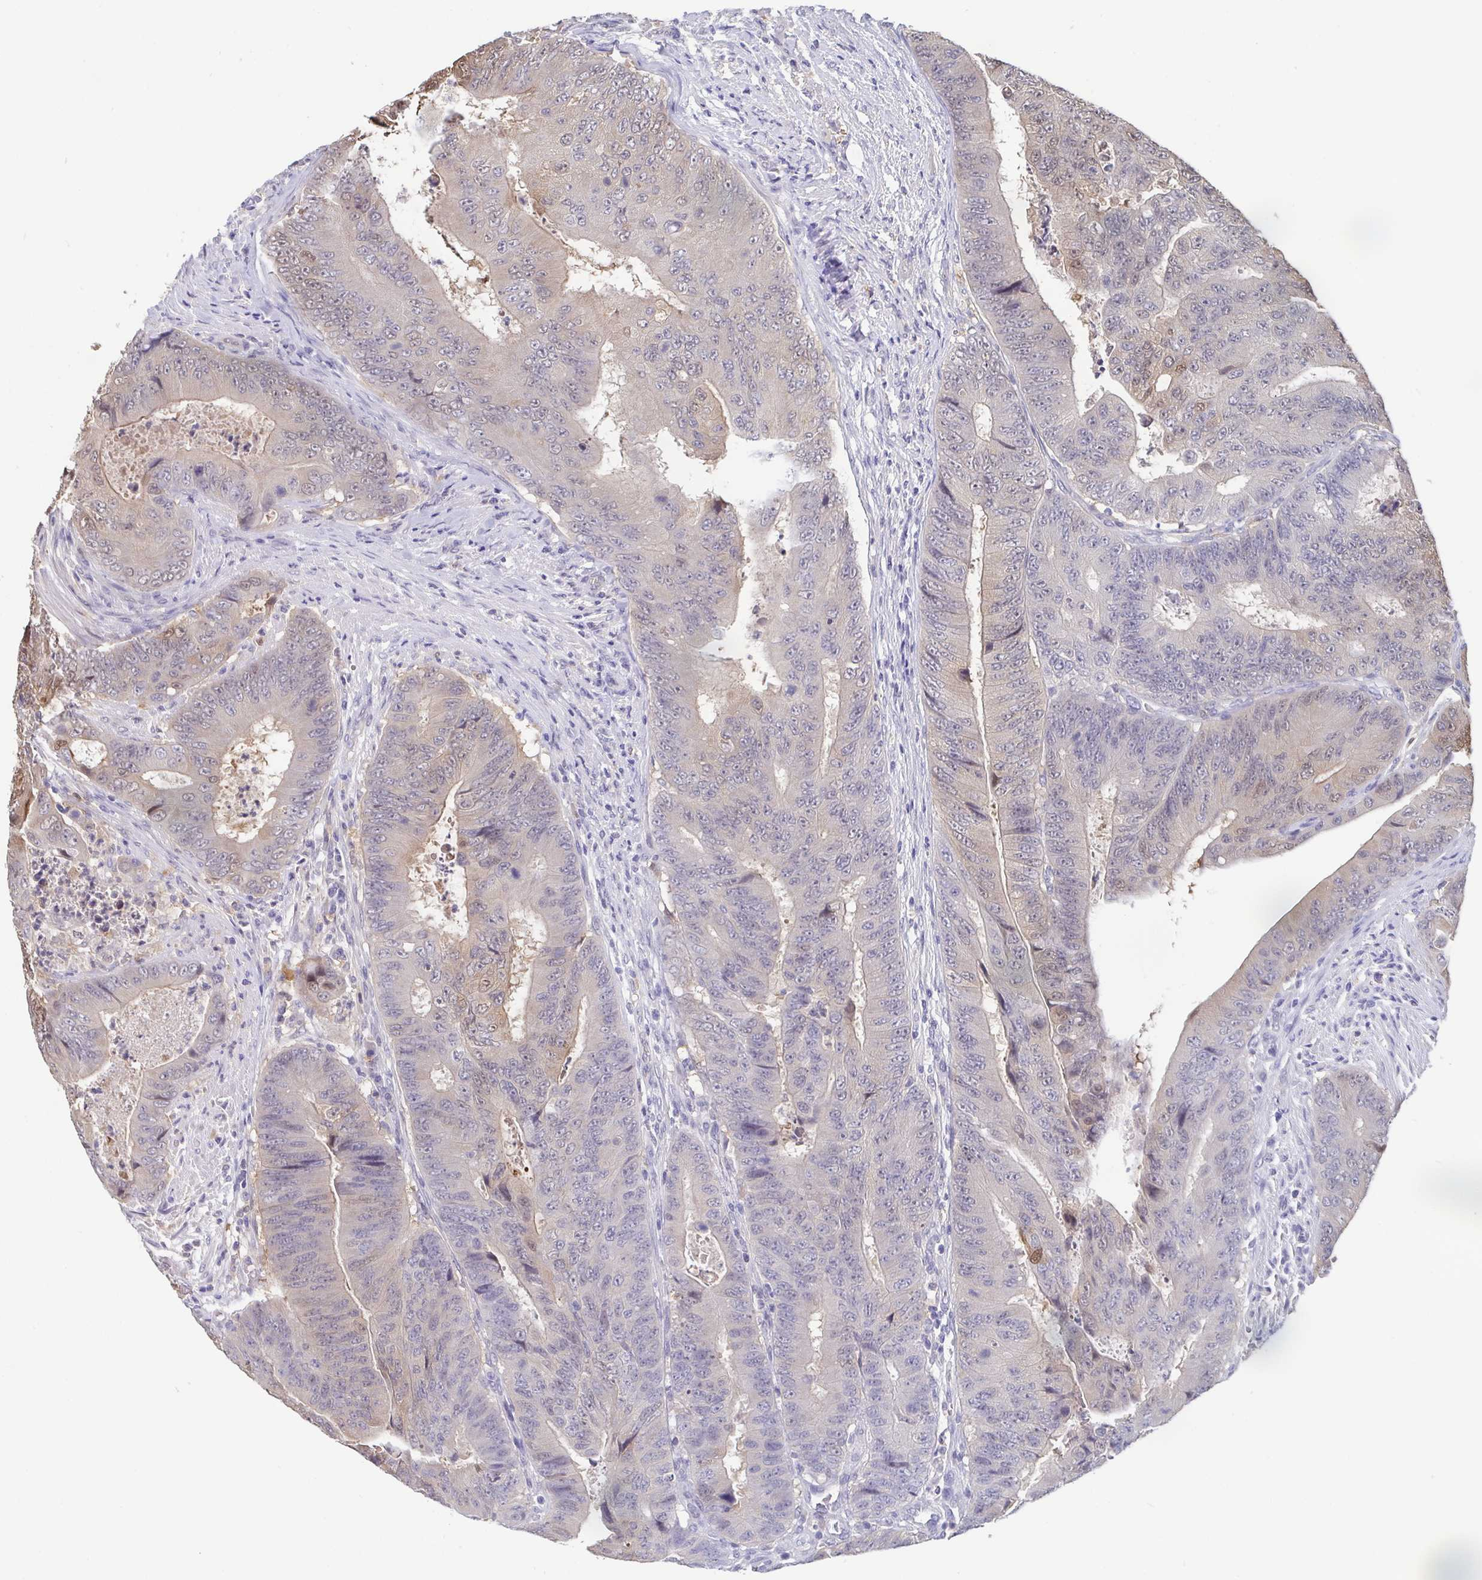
{"staining": {"intensity": "negative", "quantity": "none", "location": "none"}, "tissue": "colorectal cancer", "cell_type": "Tumor cells", "image_type": "cancer", "snomed": [{"axis": "morphology", "description": "Adenocarcinoma, NOS"}, {"axis": "topography", "description": "Colon"}], "caption": "Micrograph shows no protein positivity in tumor cells of adenocarcinoma (colorectal) tissue.", "gene": "IDH1", "patient": {"sex": "female", "age": 48}}